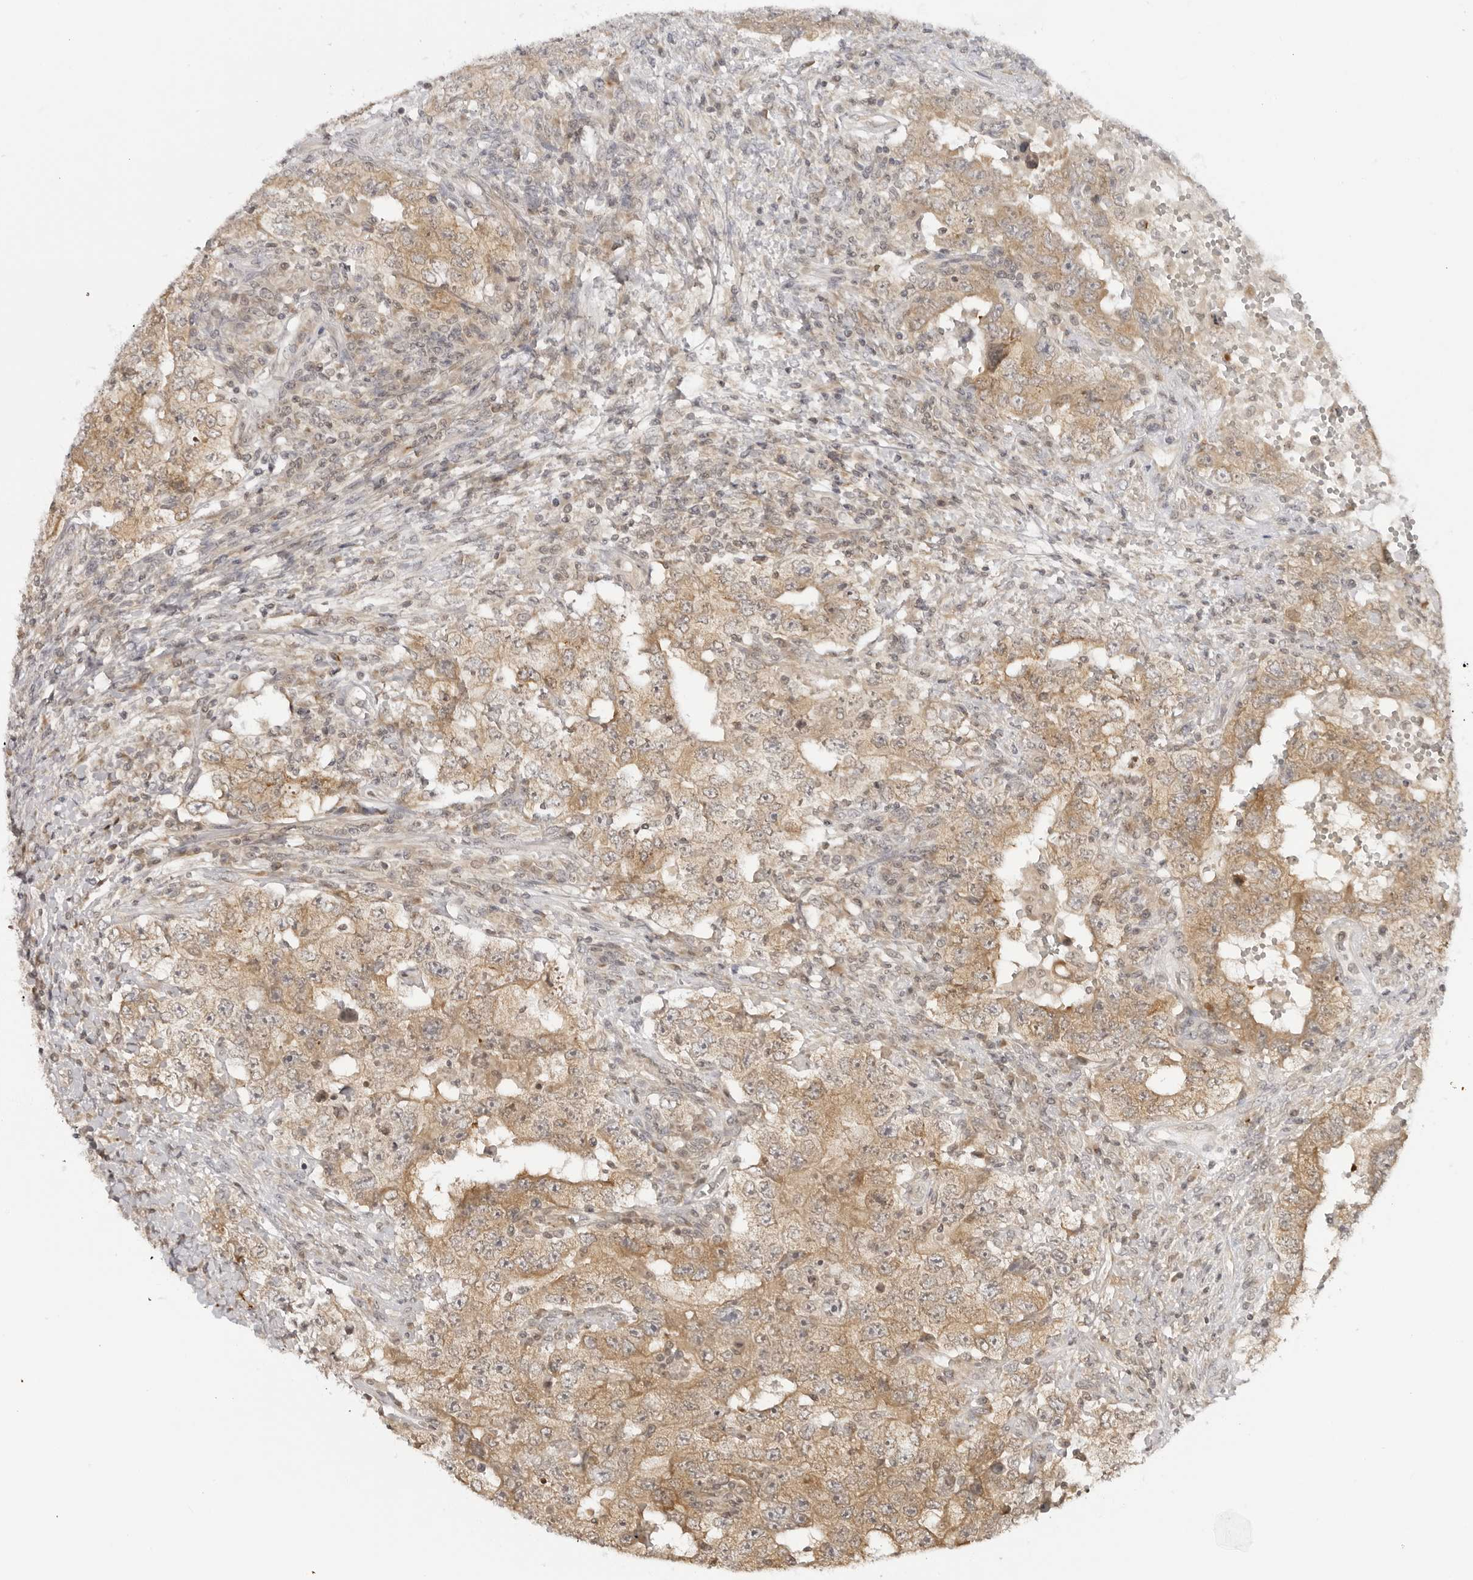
{"staining": {"intensity": "weak", "quantity": ">75%", "location": "cytoplasmic/membranous"}, "tissue": "testis cancer", "cell_type": "Tumor cells", "image_type": "cancer", "snomed": [{"axis": "morphology", "description": "Carcinoma, Embryonal, NOS"}, {"axis": "topography", "description": "Testis"}], "caption": "IHC photomicrograph of neoplastic tissue: human testis embryonal carcinoma stained using immunohistochemistry (IHC) displays low levels of weak protein expression localized specifically in the cytoplasmic/membranous of tumor cells, appearing as a cytoplasmic/membranous brown color.", "gene": "PRRC2C", "patient": {"sex": "male", "age": 26}}